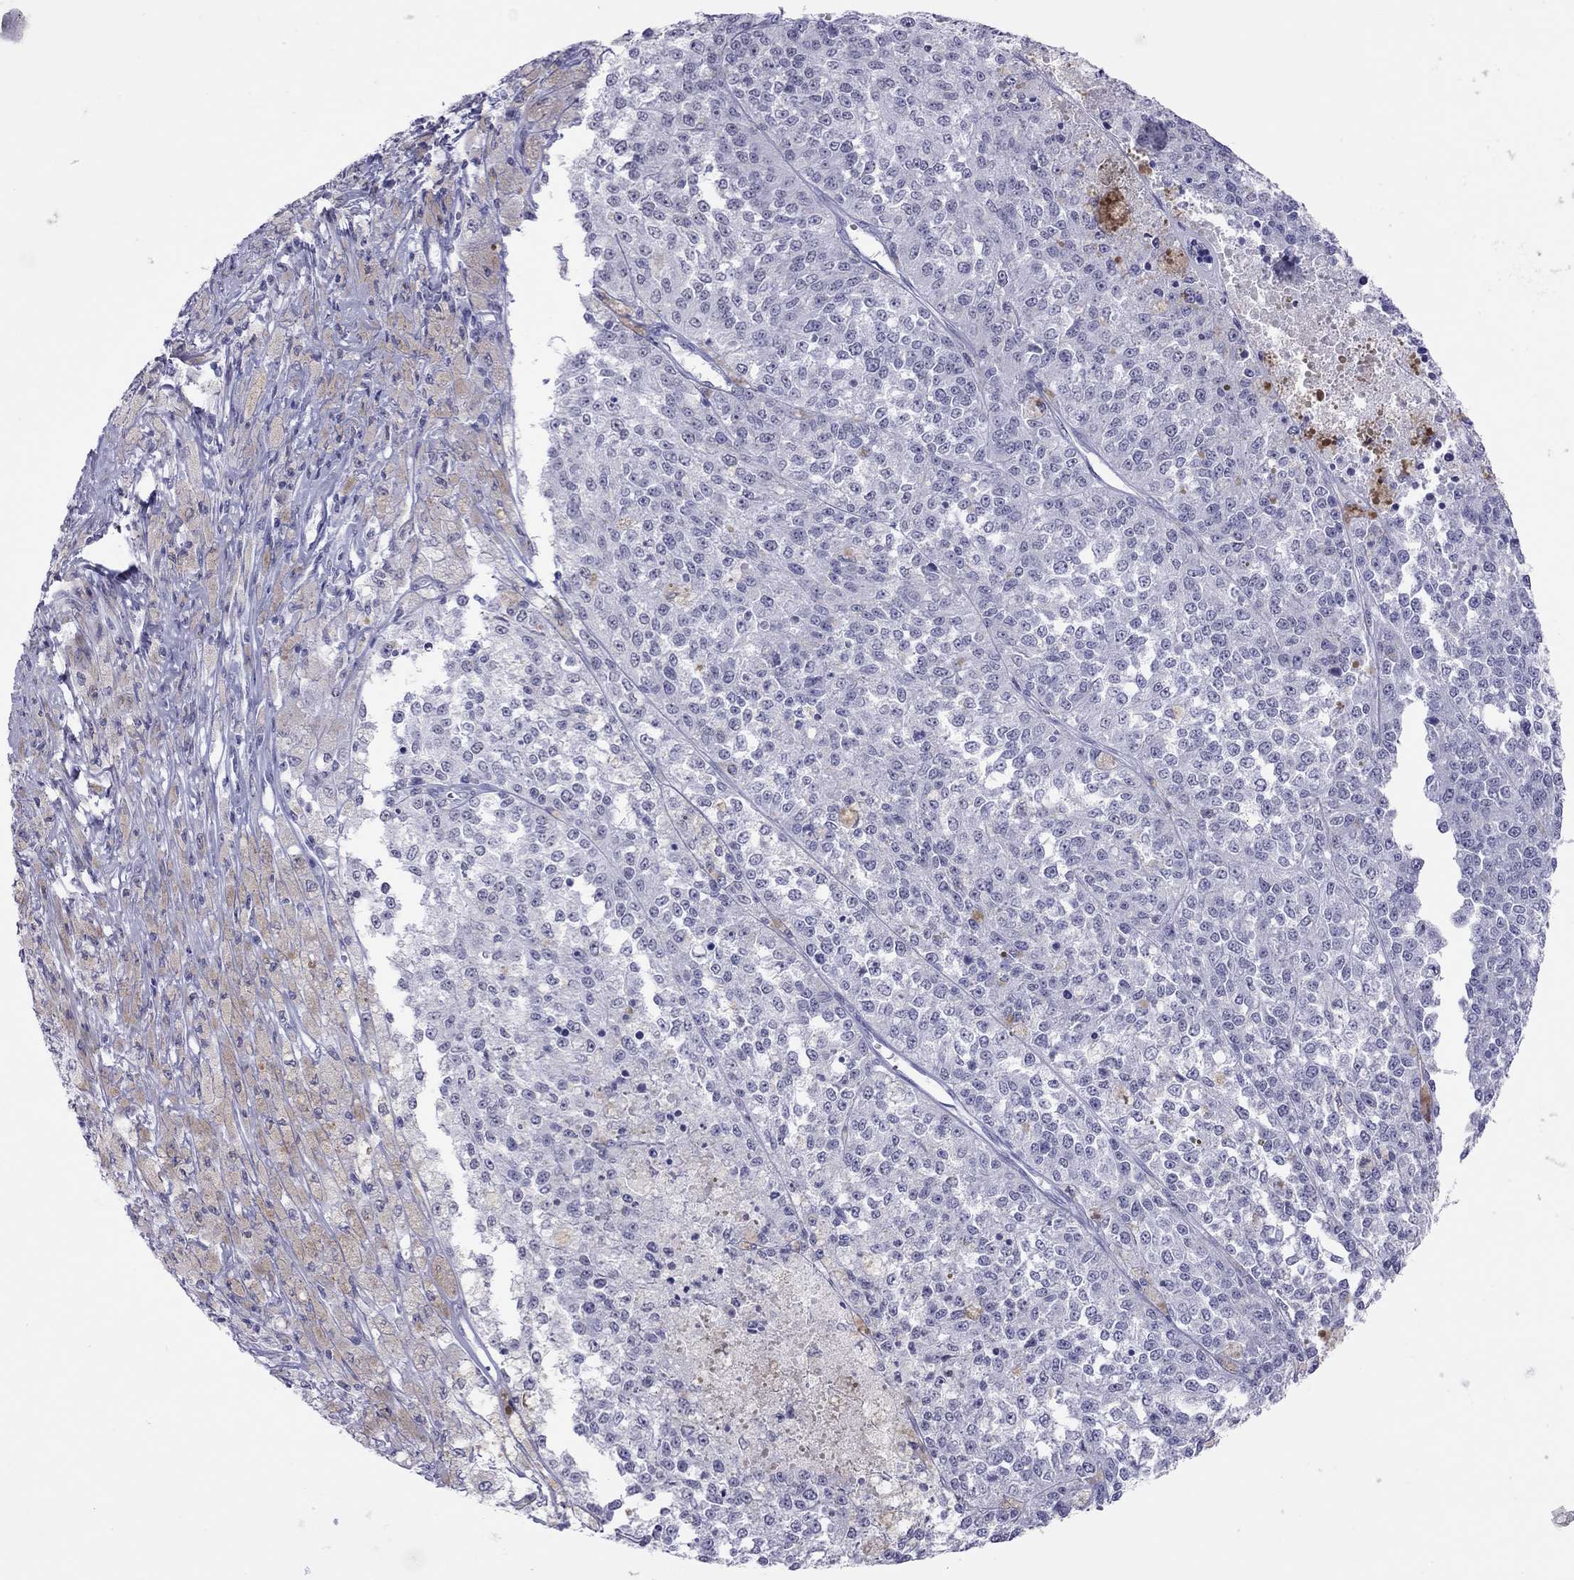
{"staining": {"intensity": "negative", "quantity": "none", "location": "none"}, "tissue": "melanoma", "cell_type": "Tumor cells", "image_type": "cancer", "snomed": [{"axis": "morphology", "description": "Malignant melanoma, Metastatic site"}, {"axis": "topography", "description": "Lymph node"}], "caption": "There is no significant staining in tumor cells of melanoma. Brightfield microscopy of immunohistochemistry (IHC) stained with DAB (brown) and hematoxylin (blue), captured at high magnification.", "gene": "JHY", "patient": {"sex": "female", "age": 64}}